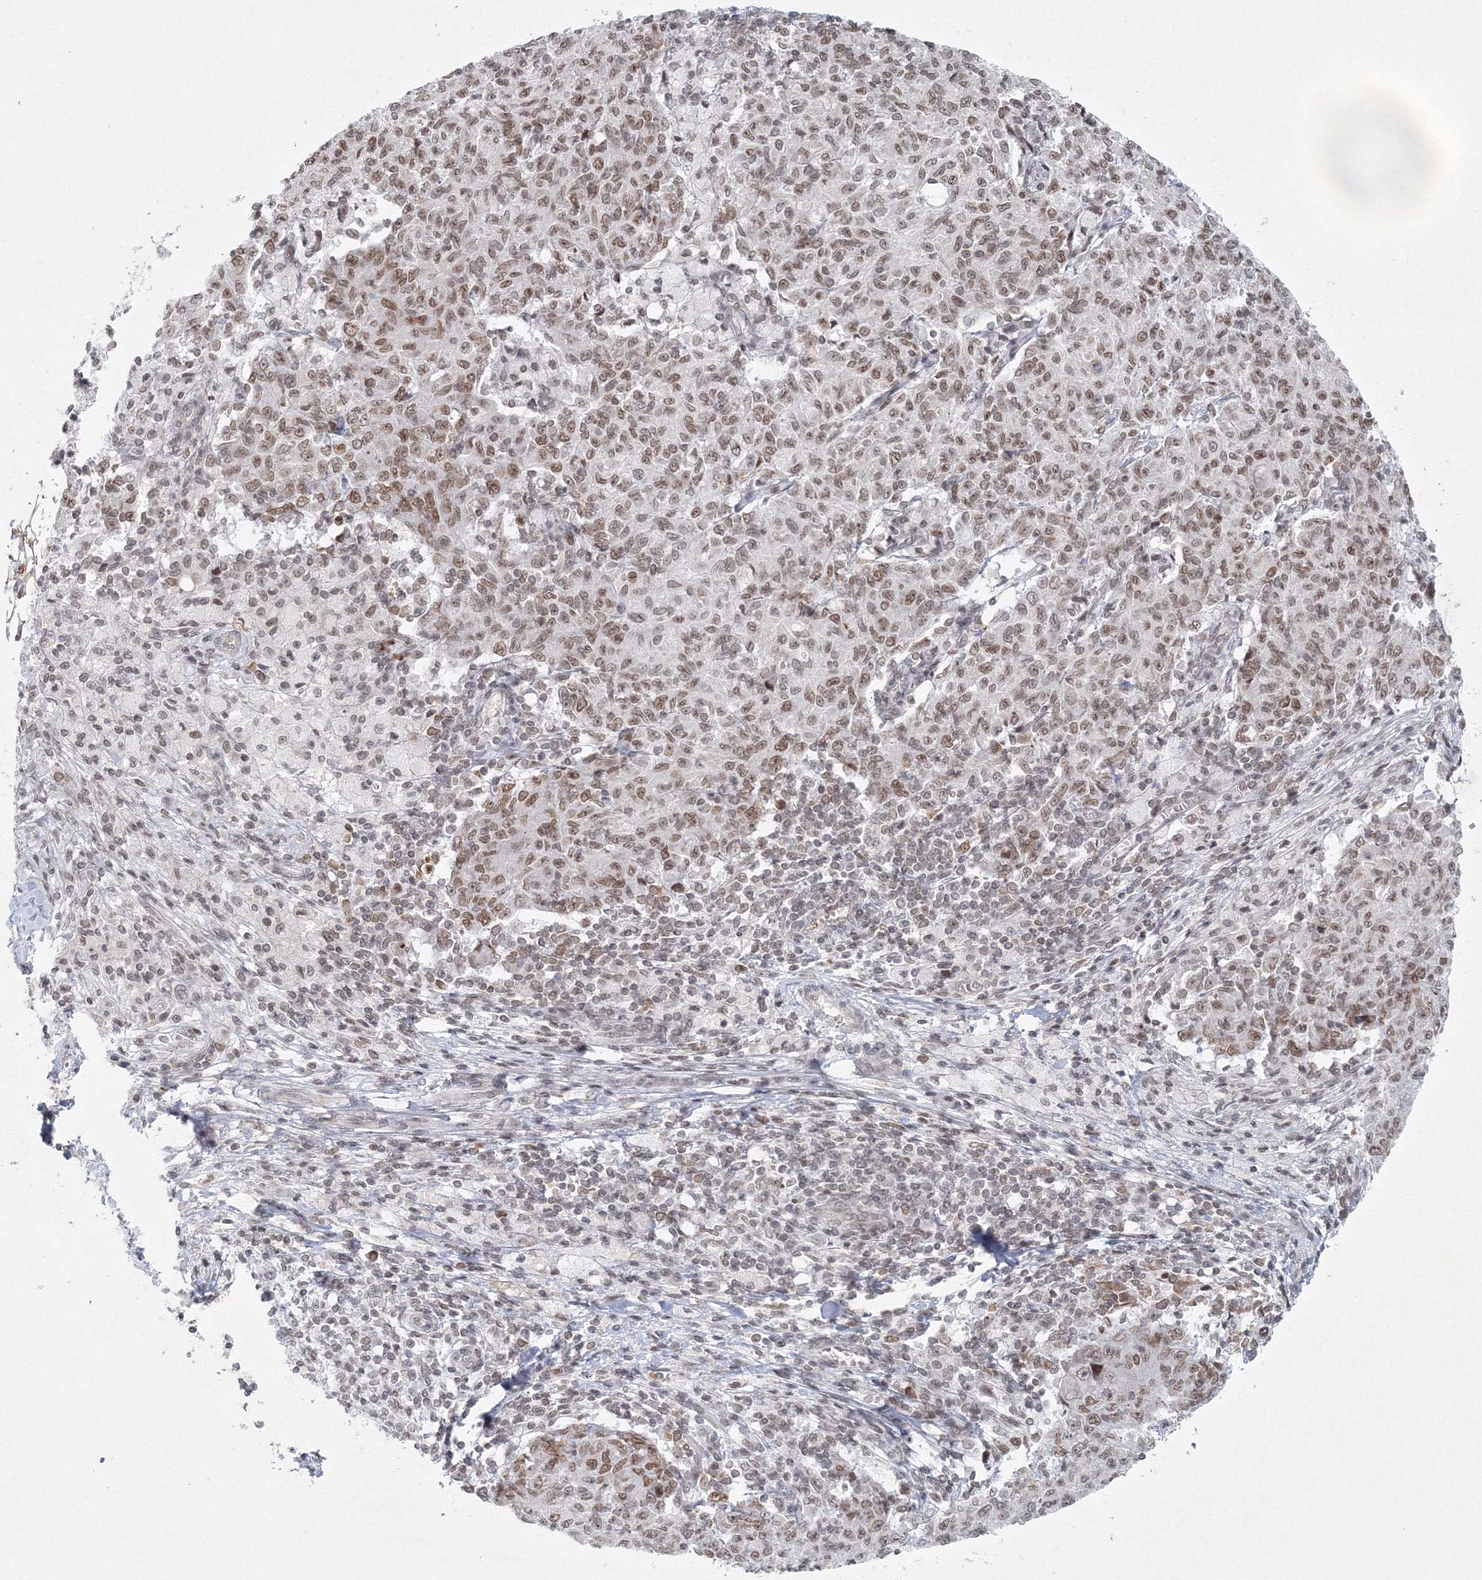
{"staining": {"intensity": "weak", "quantity": "25%-75%", "location": "nuclear"}, "tissue": "ovarian cancer", "cell_type": "Tumor cells", "image_type": "cancer", "snomed": [{"axis": "morphology", "description": "Carcinoma, endometroid"}, {"axis": "topography", "description": "Ovary"}], "caption": "This is an image of immunohistochemistry staining of ovarian cancer, which shows weak staining in the nuclear of tumor cells.", "gene": "KIF4A", "patient": {"sex": "female", "age": 42}}